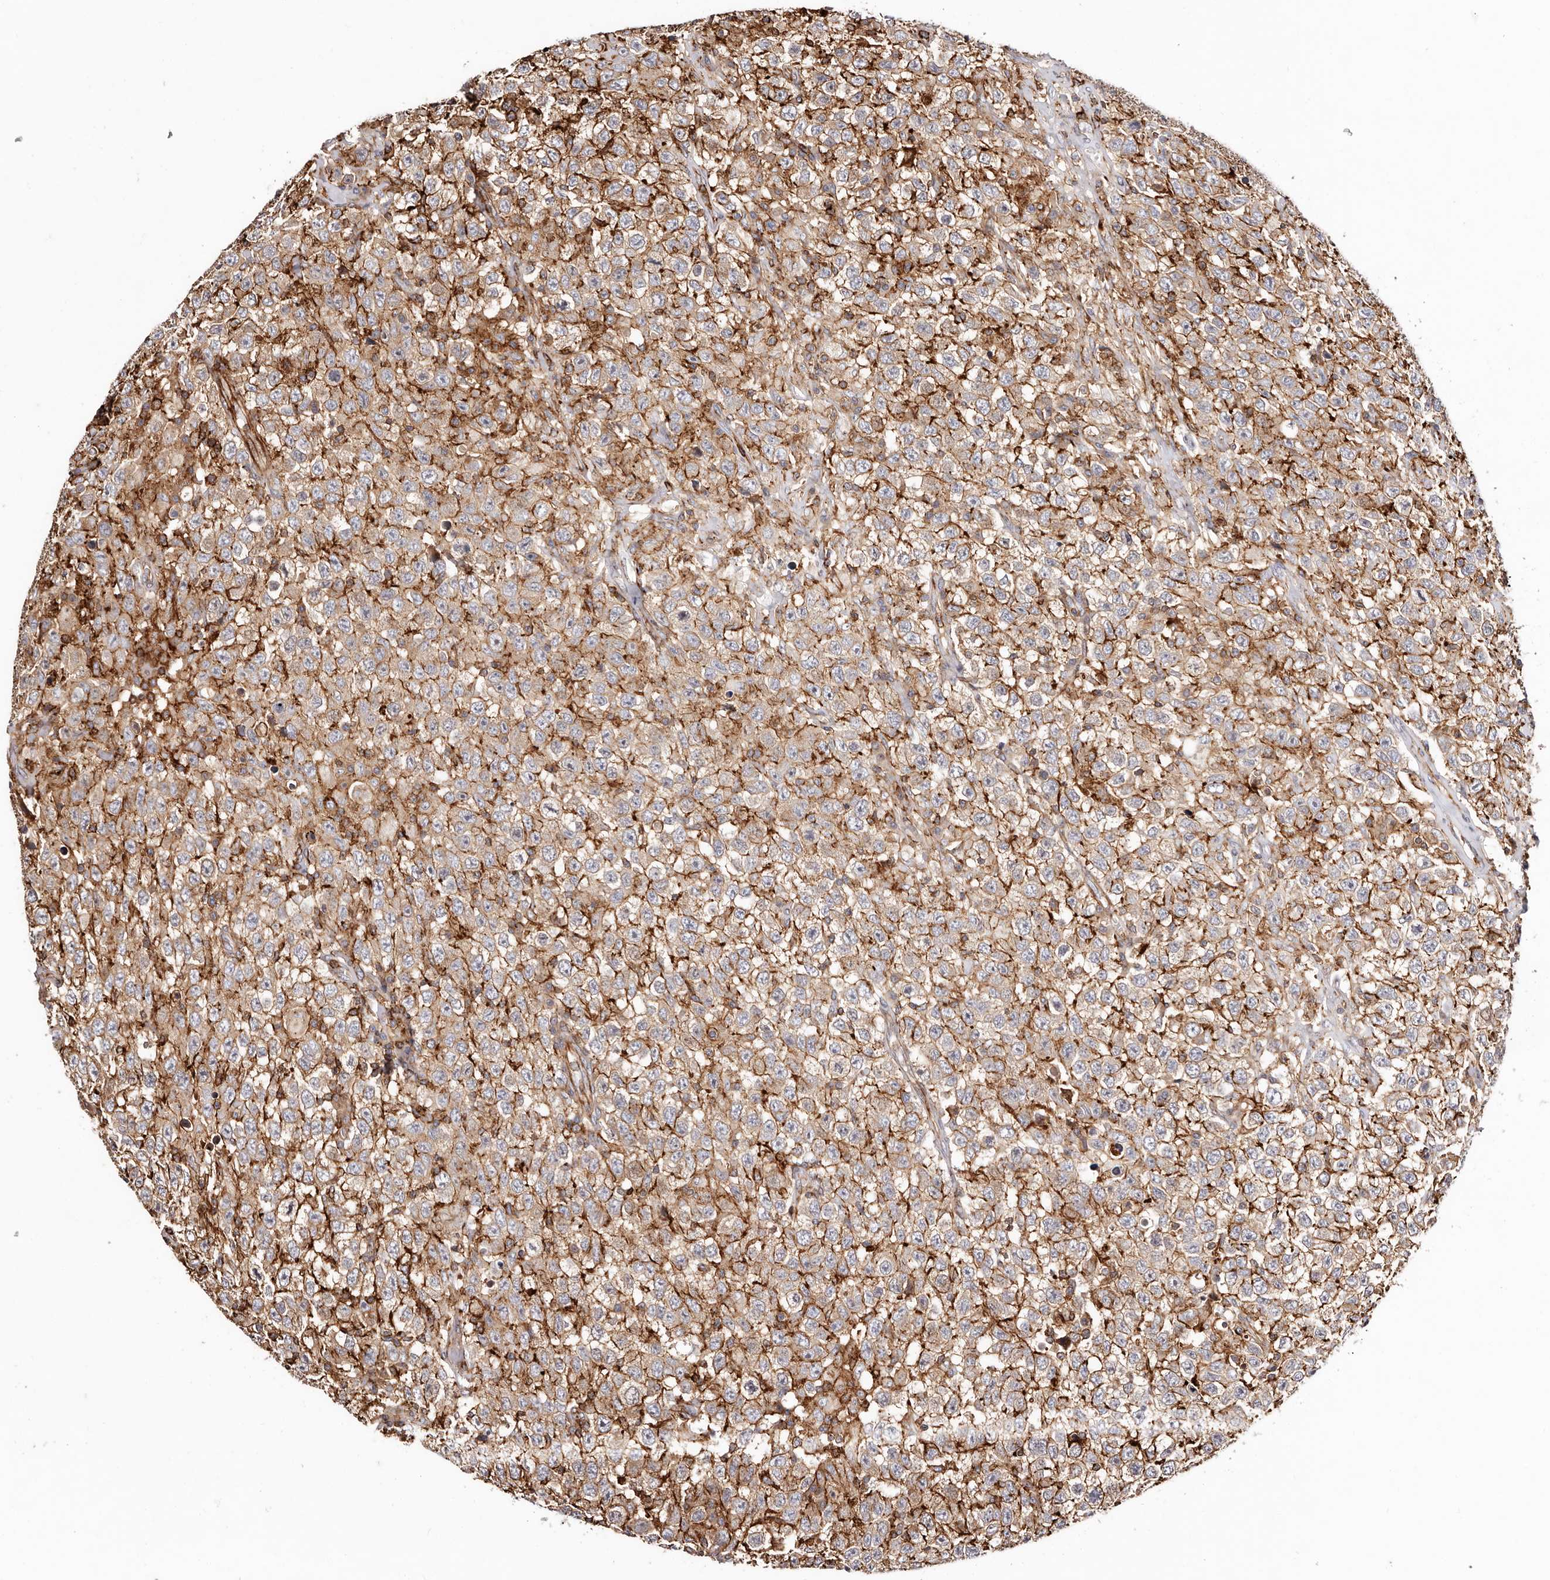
{"staining": {"intensity": "moderate", "quantity": ">75%", "location": "cytoplasmic/membranous"}, "tissue": "testis cancer", "cell_type": "Tumor cells", "image_type": "cancer", "snomed": [{"axis": "morphology", "description": "Seminoma, NOS"}, {"axis": "topography", "description": "Testis"}], "caption": "A medium amount of moderate cytoplasmic/membranous expression is appreciated in approximately >75% of tumor cells in seminoma (testis) tissue.", "gene": "PTPN22", "patient": {"sex": "male", "age": 41}}